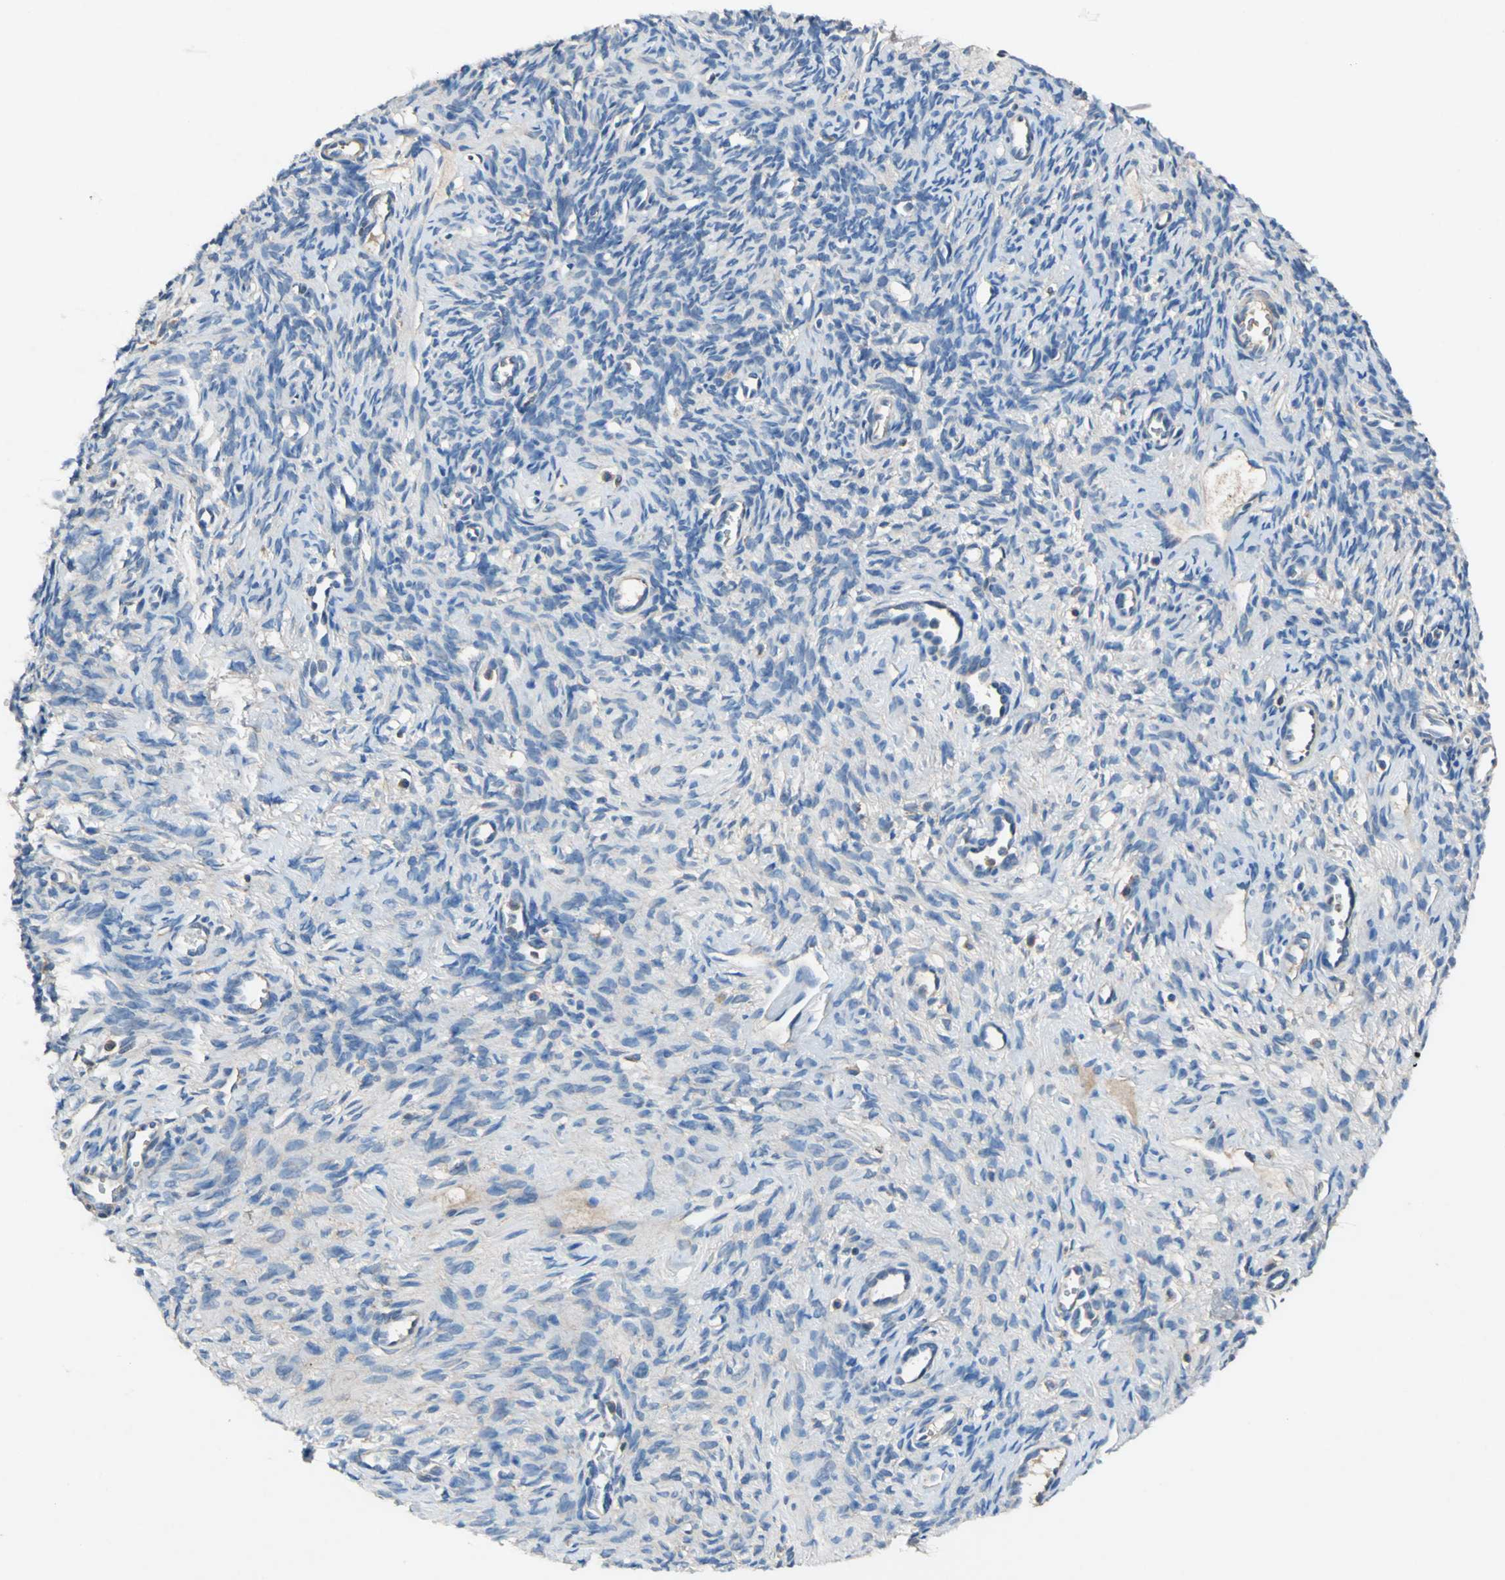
{"staining": {"intensity": "negative", "quantity": "none", "location": "none"}, "tissue": "ovary", "cell_type": "Ovarian stroma cells", "image_type": "normal", "snomed": [{"axis": "morphology", "description": "Normal tissue, NOS"}, {"axis": "topography", "description": "Ovary"}], "caption": "Immunohistochemistry (IHC) of benign human ovary demonstrates no positivity in ovarian stroma cells. (Brightfield microscopy of DAB (3,3'-diaminobenzidine) immunohistochemistry at high magnification).", "gene": "HEPH", "patient": {"sex": "female", "age": 33}}